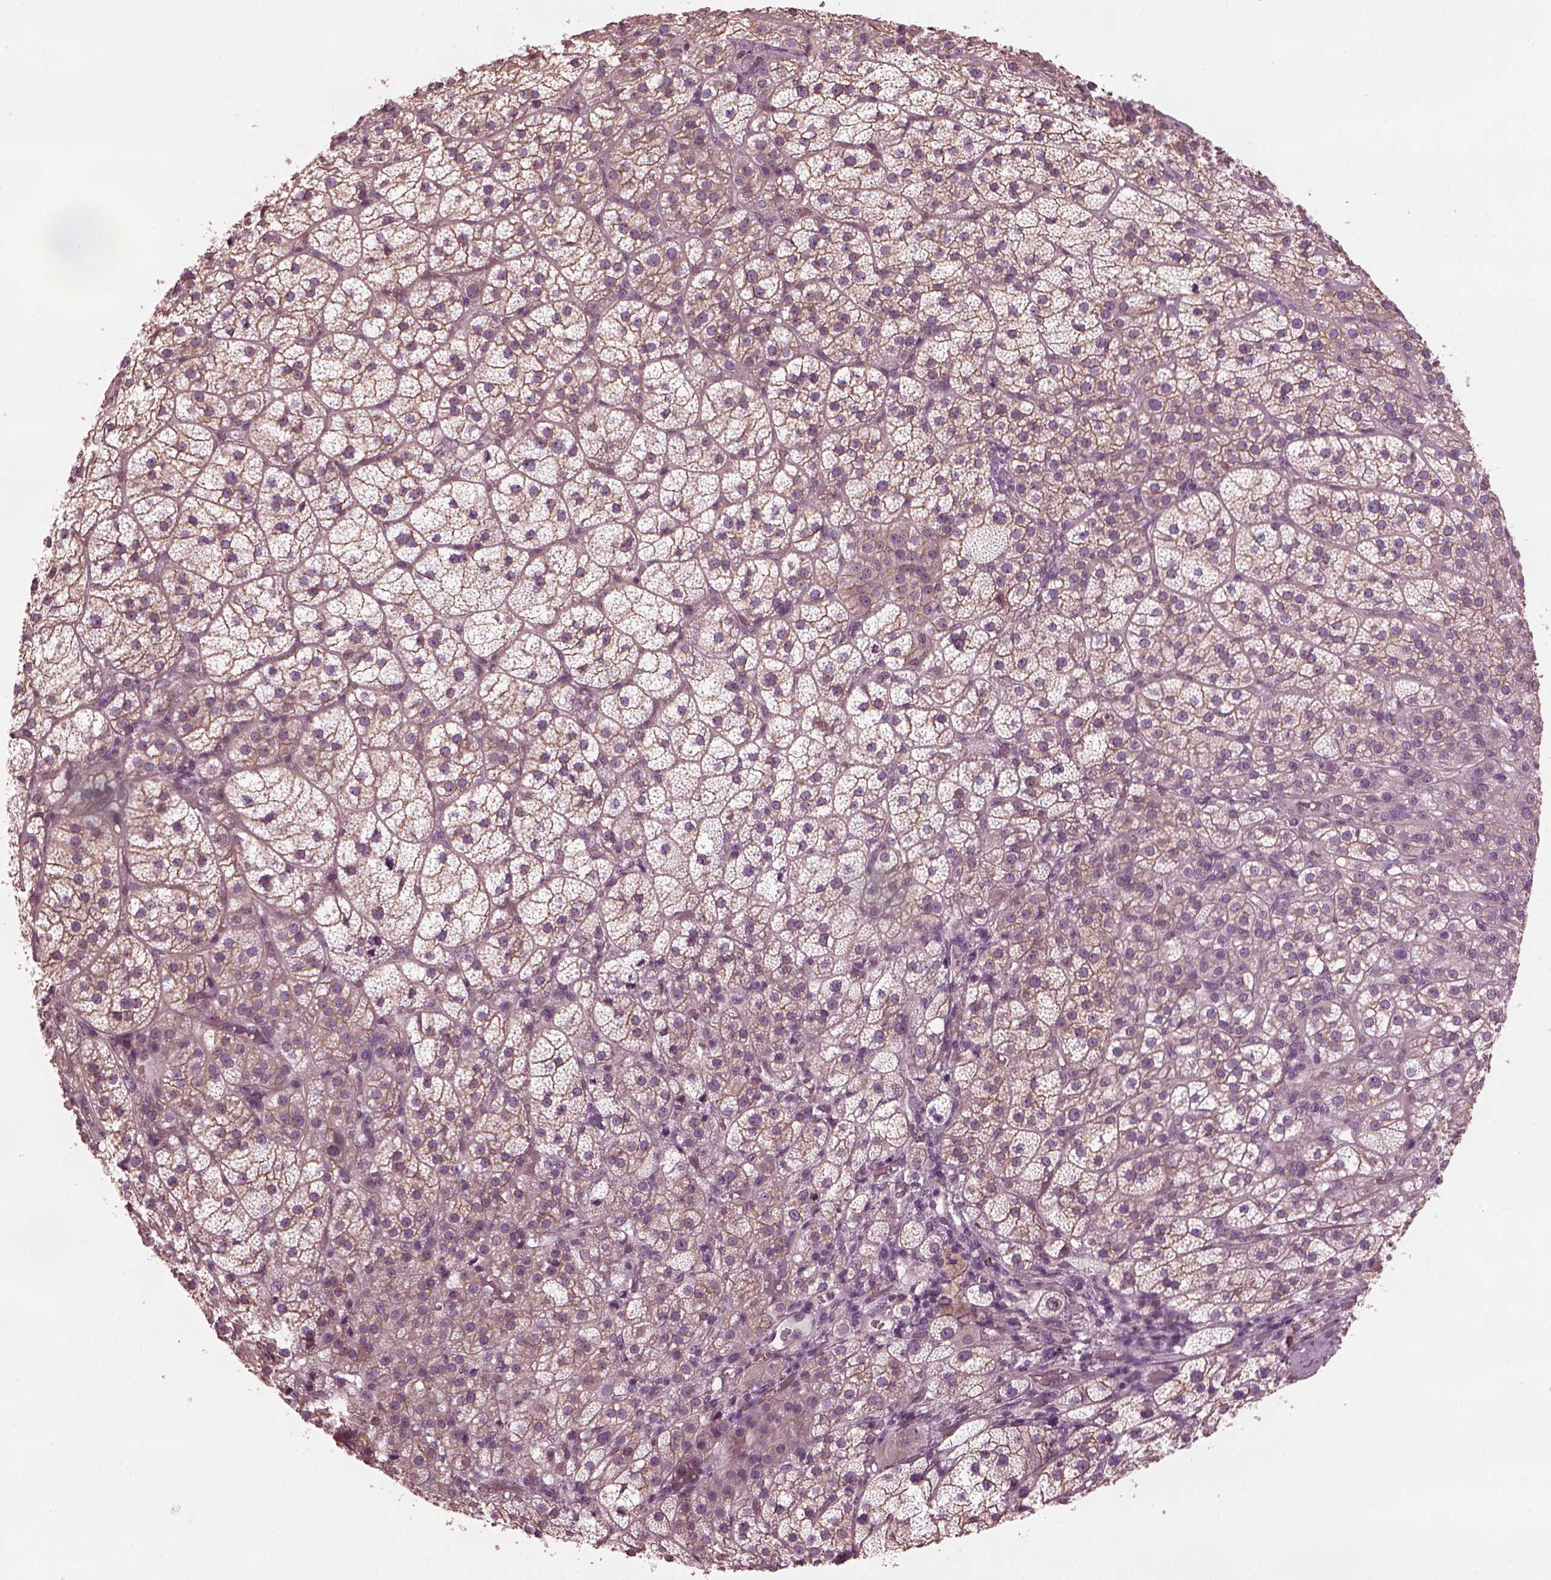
{"staining": {"intensity": "moderate", "quantity": ">75%", "location": "cytoplasmic/membranous"}, "tissue": "adrenal gland", "cell_type": "Glandular cells", "image_type": "normal", "snomed": [{"axis": "morphology", "description": "Normal tissue, NOS"}, {"axis": "topography", "description": "Adrenal gland"}], "caption": "A high-resolution histopathology image shows immunohistochemistry staining of benign adrenal gland, which reveals moderate cytoplasmic/membranous staining in about >75% of glandular cells. (brown staining indicates protein expression, while blue staining denotes nuclei).", "gene": "ODAD1", "patient": {"sex": "female", "age": 60}}